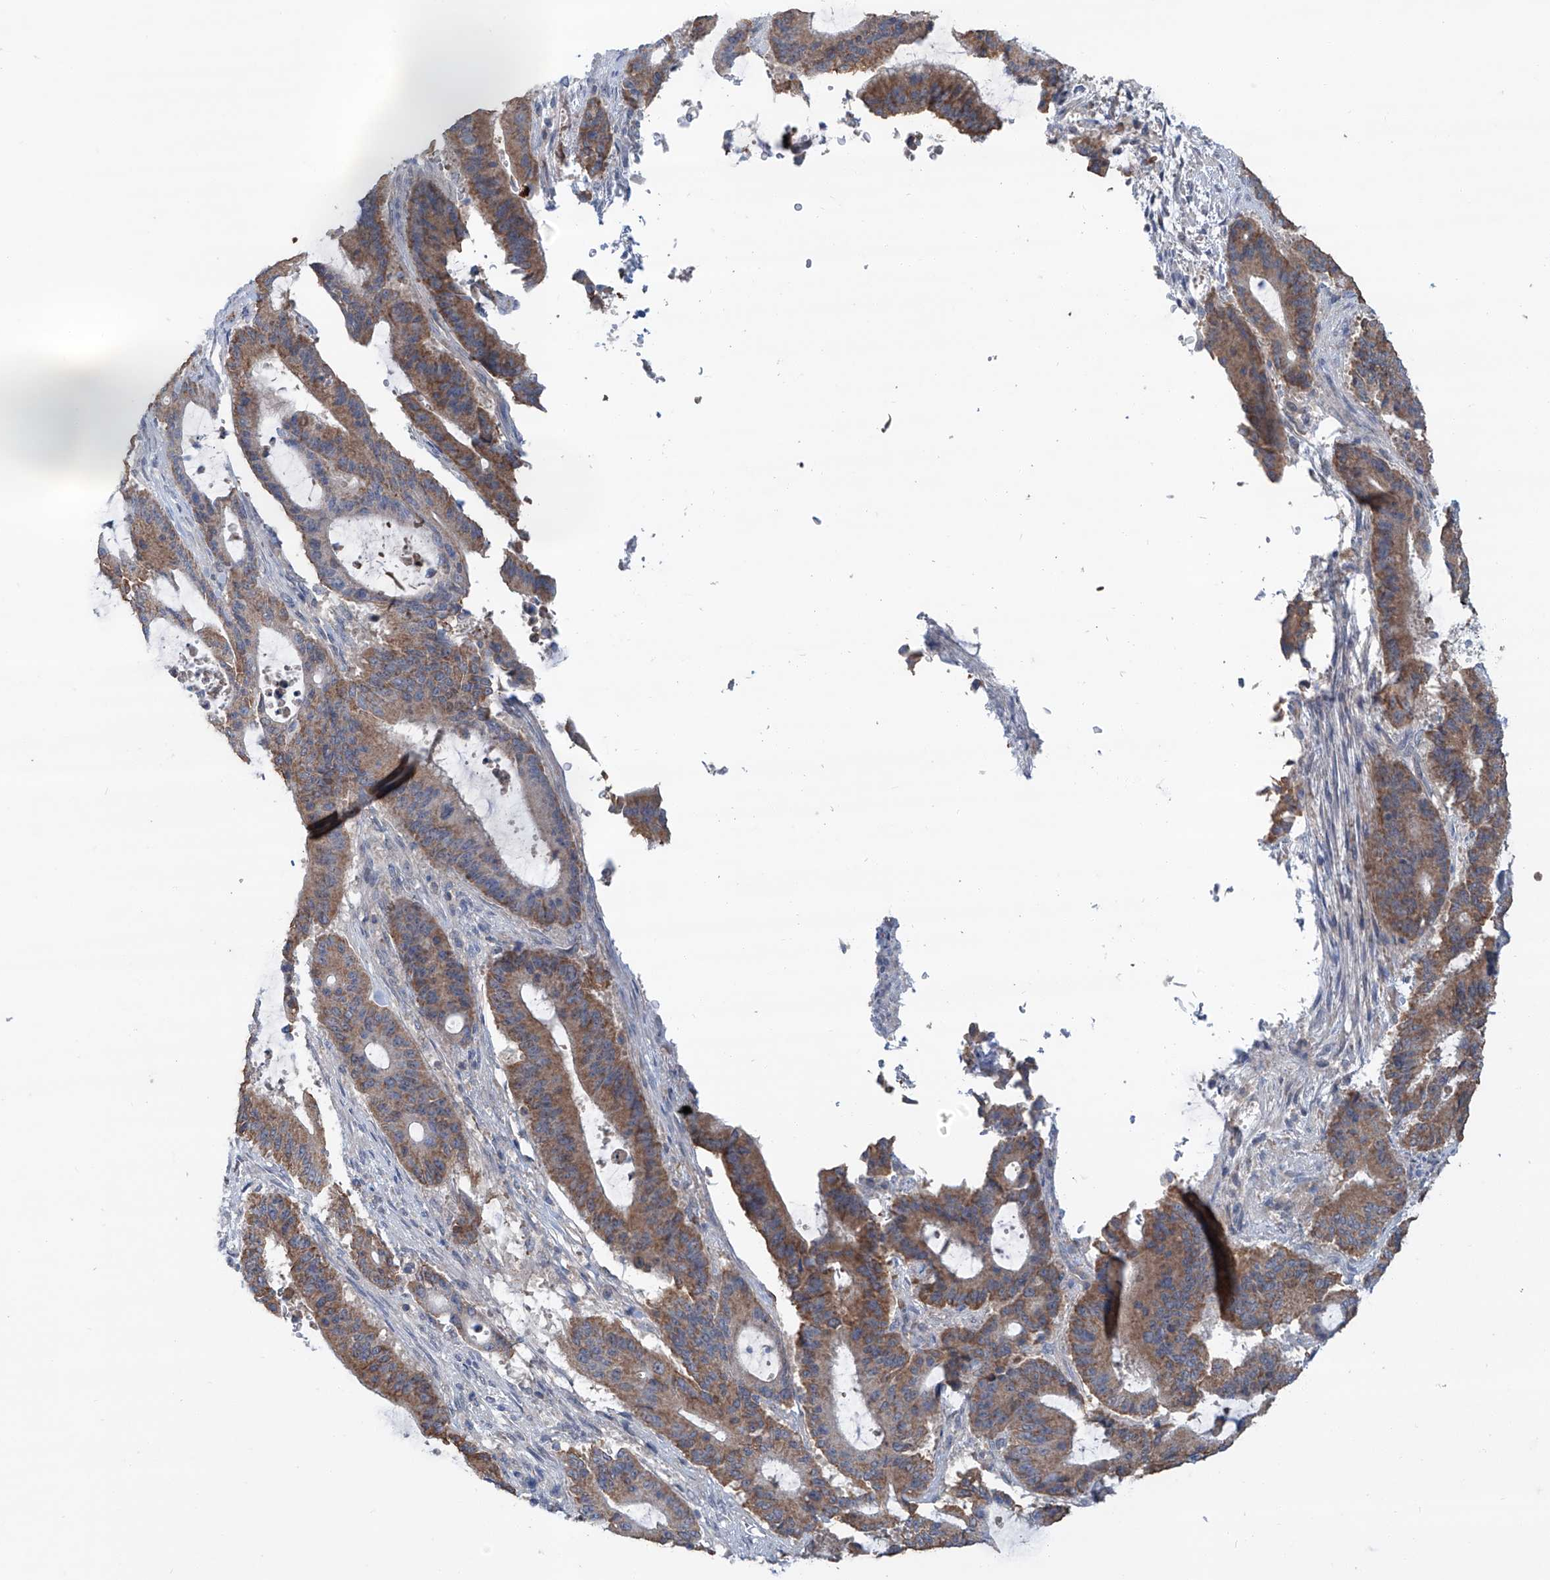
{"staining": {"intensity": "moderate", "quantity": ">75%", "location": "cytoplasmic/membranous"}, "tissue": "liver cancer", "cell_type": "Tumor cells", "image_type": "cancer", "snomed": [{"axis": "morphology", "description": "Cholangiocarcinoma"}, {"axis": "topography", "description": "Liver"}], "caption": "This image exhibits liver cancer stained with IHC to label a protein in brown. The cytoplasmic/membranous of tumor cells show moderate positivity for the protein. Nuclei are counter-stained blue.", "gene": "SIX4", "patient": {"sex": "female", "age": 73}}